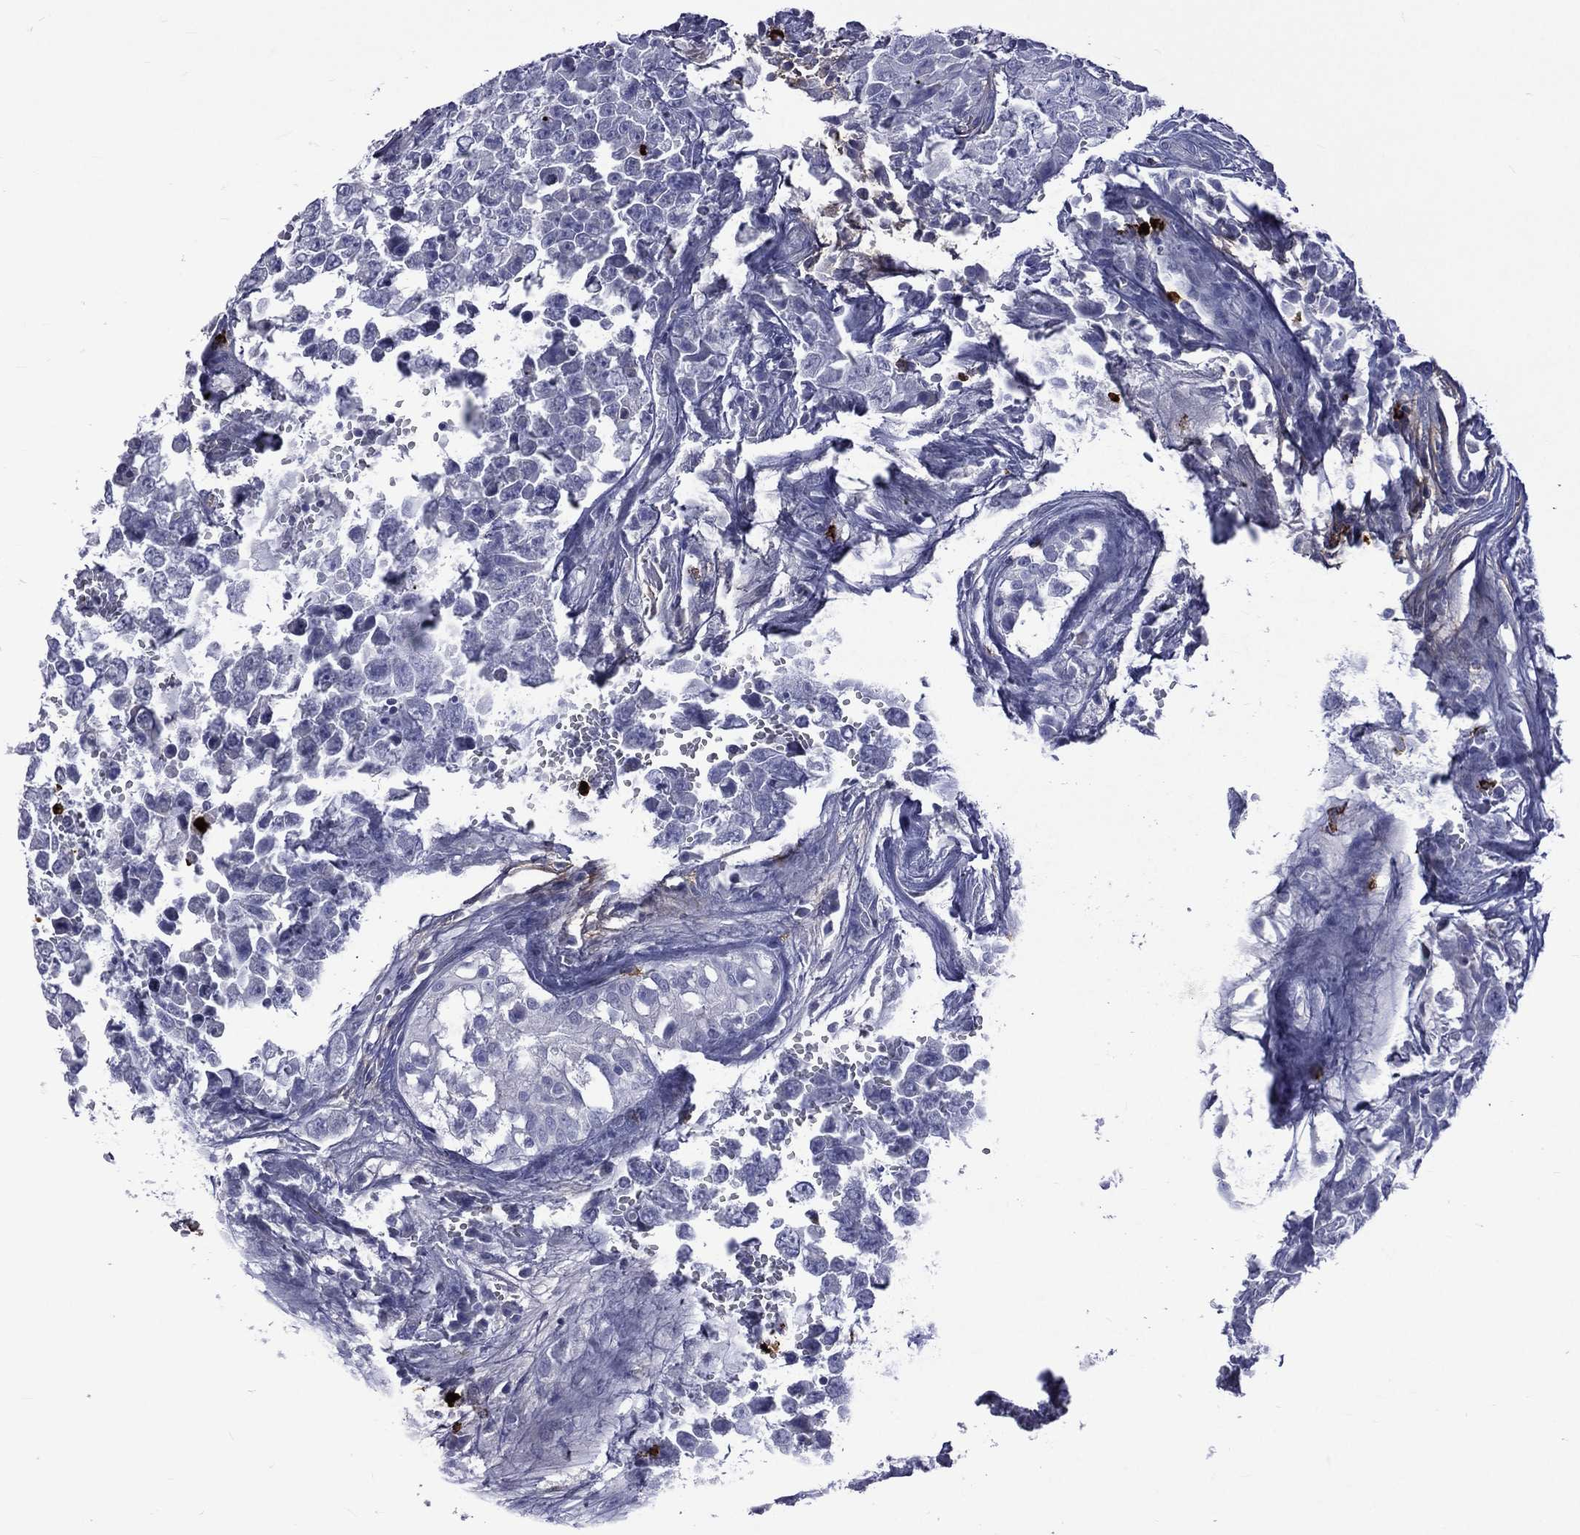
{"staining": {"intensity": "negative", "quantity": "none", "location": "none"}, "tissue": "testis cancer", "cell_type": "Tumor cells", "image_type": "cancer", "snomed": [{"axis": "morphology", "description": "Carcinoma, Embryonal, NOS"}, {"axis": "topography", "description": "Testis"}], "caption": "High magnification brightfield microscopy of testis cancer stained with DAB (brown) and counterstained with hematoxylin (blue): tumor cells show no significant positivity. Nuclei are stained in blue.", "gene": "ELANE", "patient": {"sex": "male", "age": 23}}